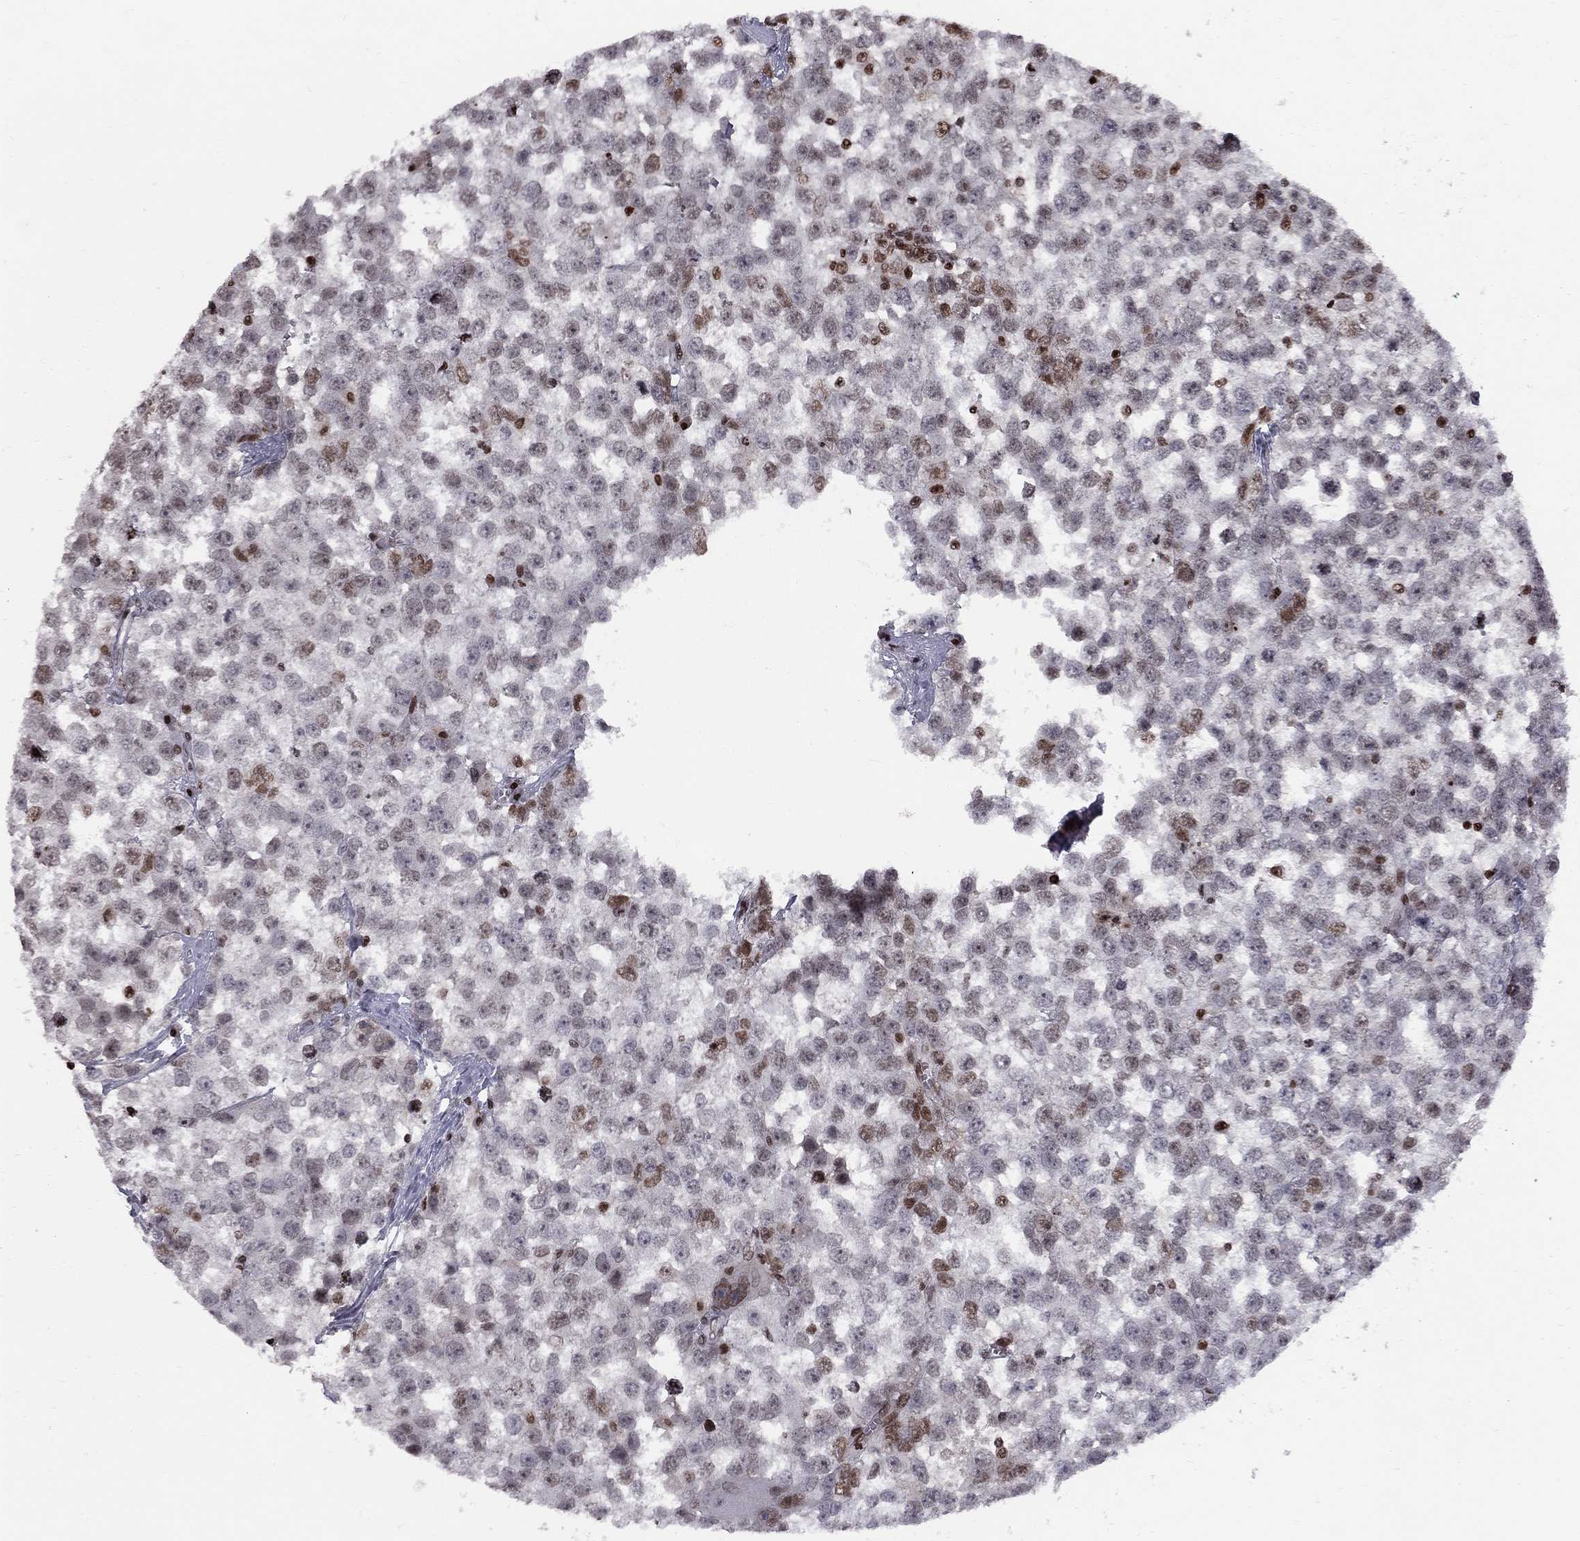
{"staining": {"intensity": "moderate", "quantity": "<25%", "location": "nuclear"}, "tissue": "testis cancer", "cell_type": "Tumor cells", "image_type": "cancer", "snomed": [{"axis": "morphology", "description": "Normal tissue, NOS"}, {"axis": "morphology", "description": "Seminoma, NOS"}, {"axis": "topography", "description": "Testis"}, {"axis": "topography", "description": "Epididymis"}], "caption": "The immunohistochemical stain highlights moderate nuclear expression in tumor cells of seminoma (testis) tissue. (DAB (3,3'-diaminobenzidine) IHC, brown staining for protein, blue staining for nuclei).", "gene": "RNASEH2C", "patient": {"sex": "male", "age": 34}}